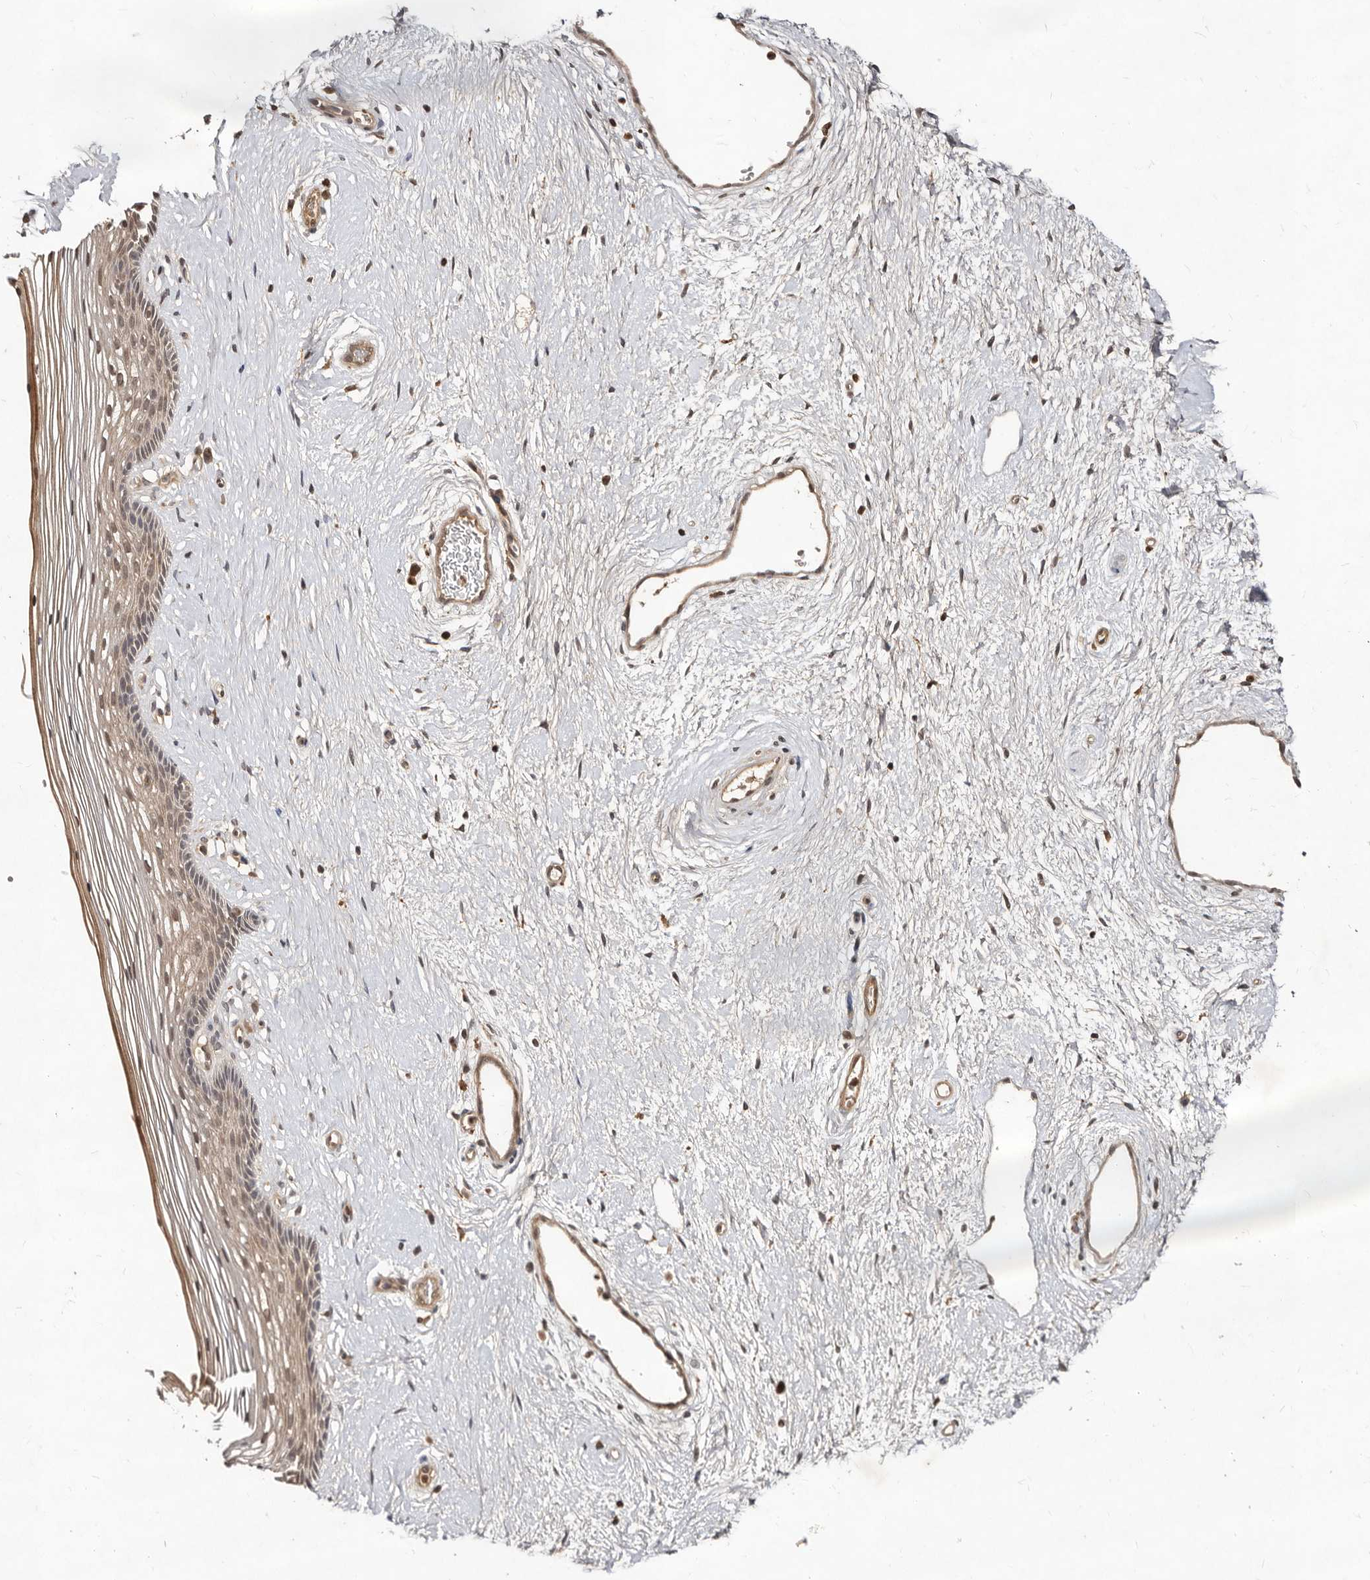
{"staining": {"intensity": "weak", "quantity": "25%-75%", "location": "cytoplasmic/membranous,nuclear"}, "tissue": "vagina", "cell_type": "Squamous epithelial cells", "image_type": "normal", "snomed": [{"axis": "morphology", "description": "Normal tissue, NOS"}, {"axis": "topography", "description": "Vagina"}], "caption": "This is a micrograph of immunohistochemistry (IHC) staining of unremarkable vagina, which shows weak staining in the cytoplasmic/membranous,nuclear of squamous epithelial cells.", "gene": "LCORL", "patient": {"sex": "female", "age": 46}}